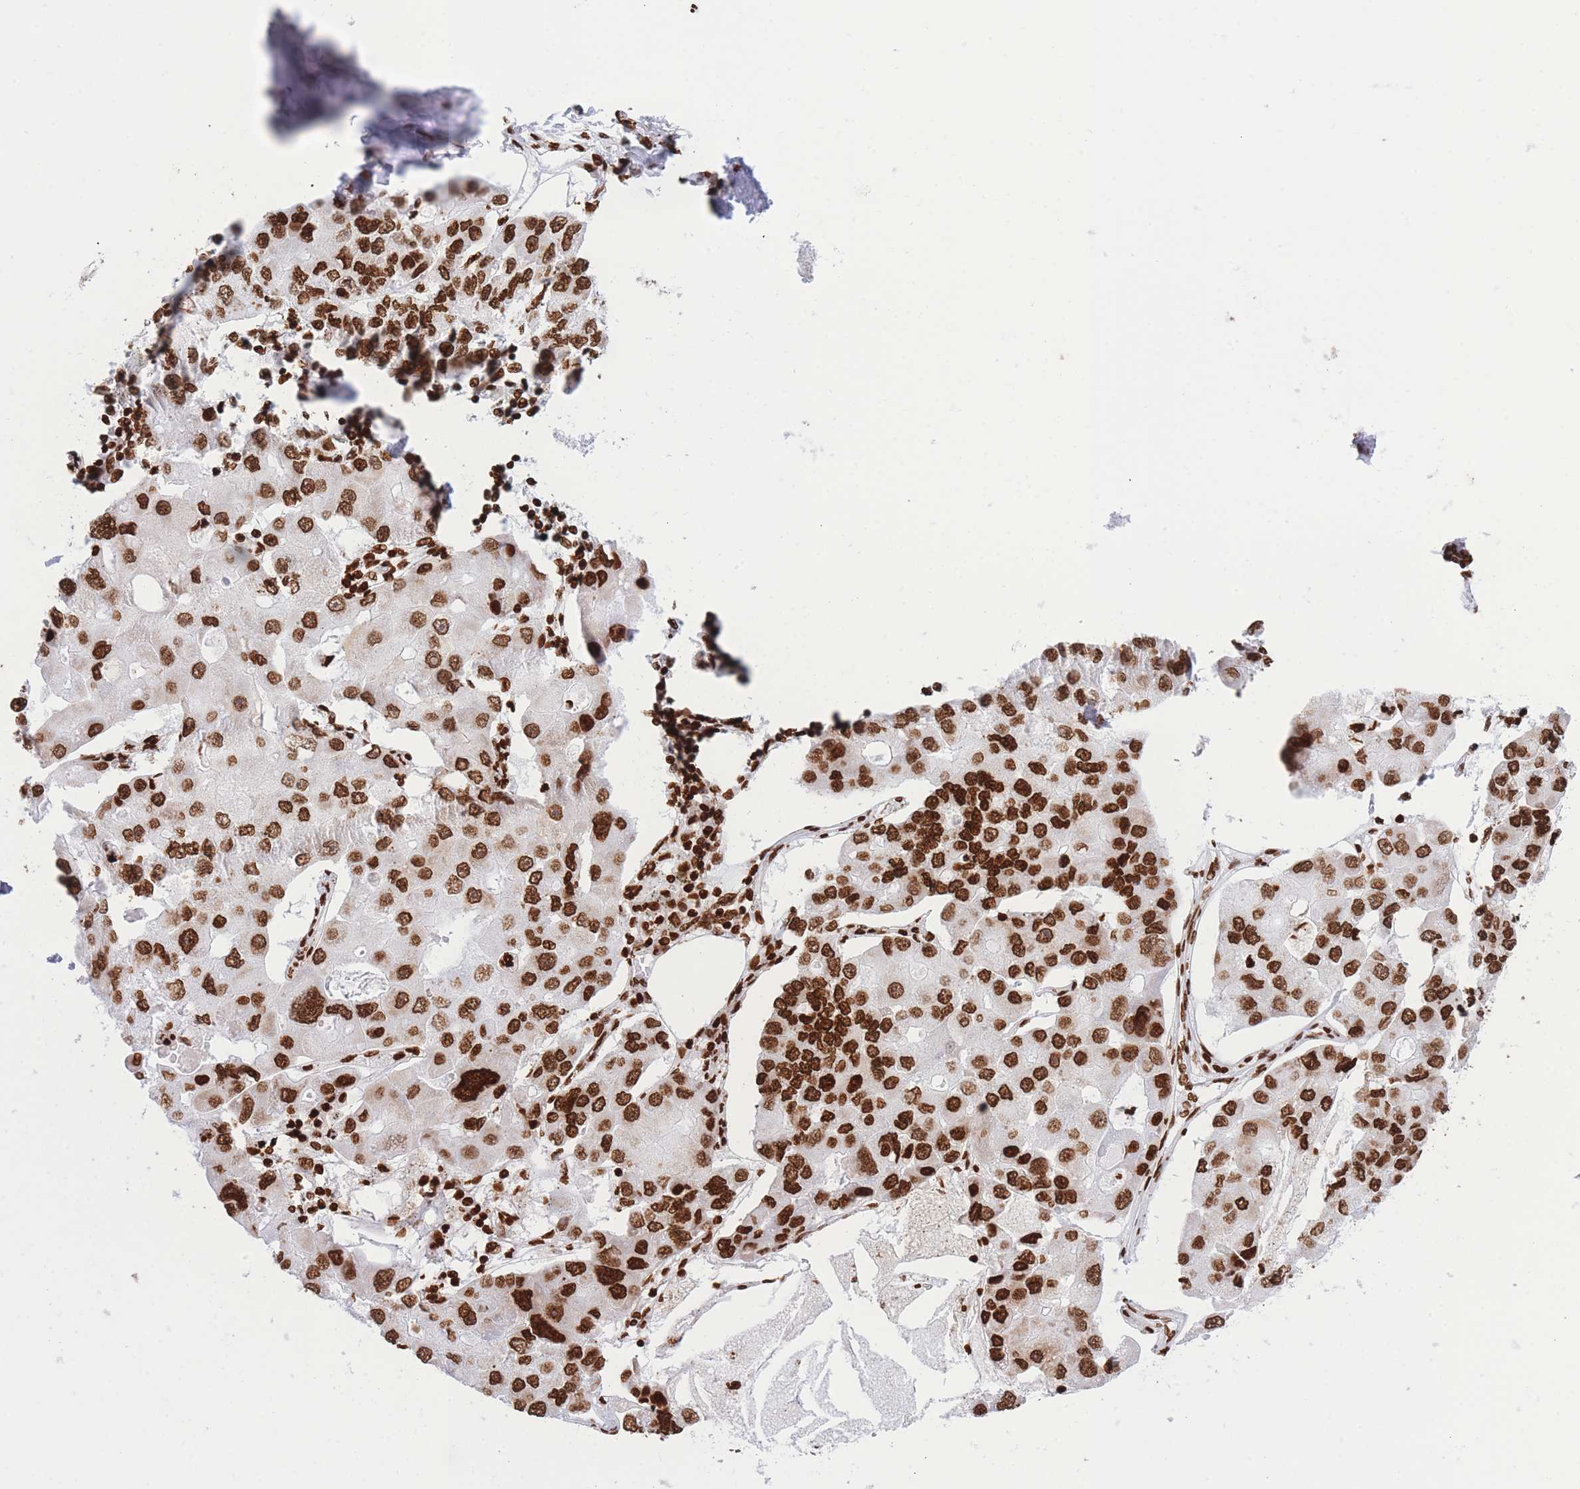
{"staining": {"intensity": "strong", "quantity": ">75%", "location": "nuclear"}, "tissue": "lung cancer", "cell_type": "Tumor cells", "image_type": "cancer", "snomed": [{"axis": "morphology", "description": "Adenocarcinoma, NOS"}, {"axis": "topography", "description": "Lung"}], "caption": "Human adenocarcinoma (lung) stained with a brown dye displays strong nuclear positive expression in about >75% of tumor cells.", "gene": "H2BC11", "patient": {"sex": "female", "age": 54}}